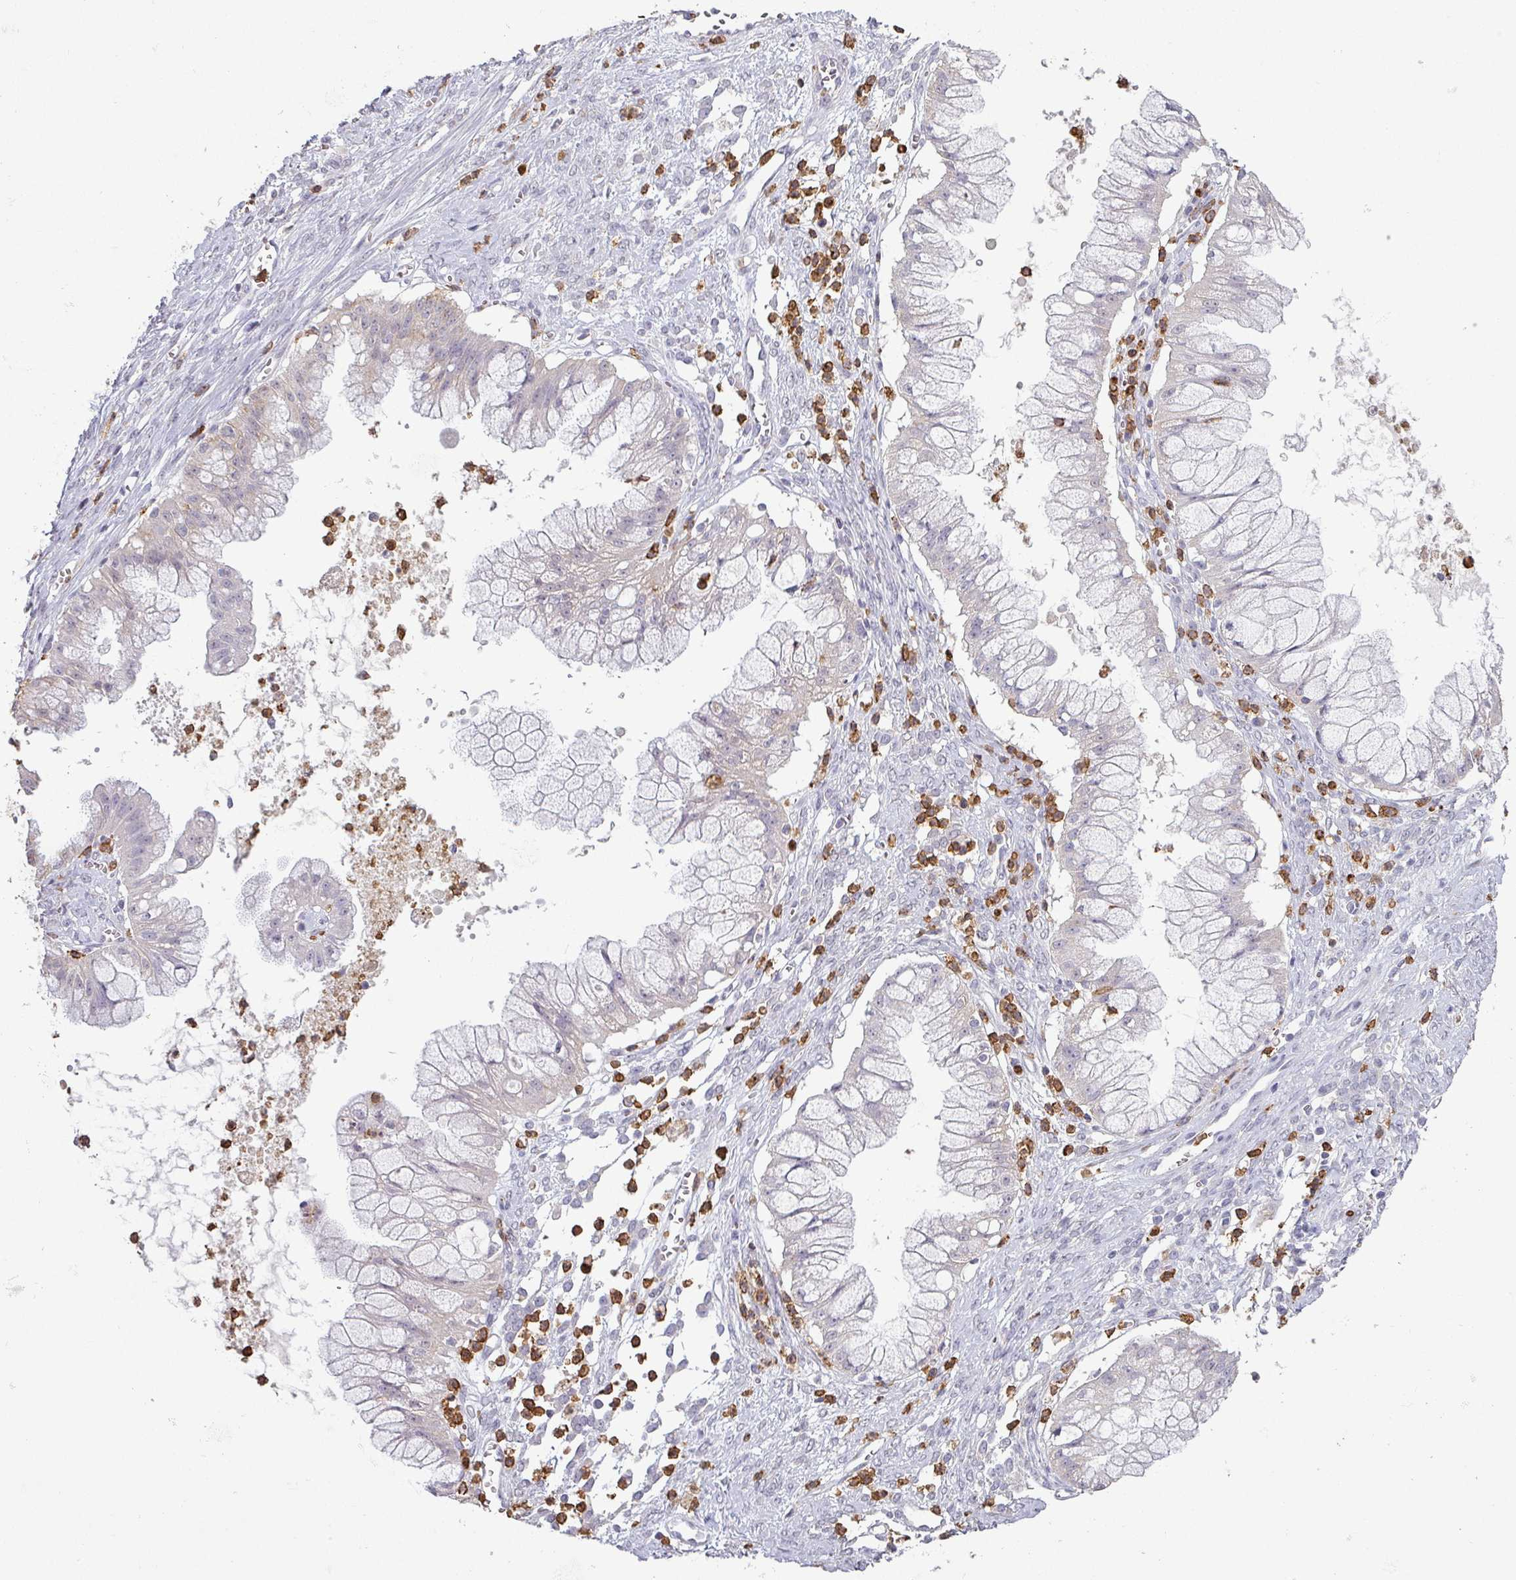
{"staining": {"intensity": "weak", "quantity": "25%-75%", "location": "cytoplasmic/membranous"}, "tissue": "ovarian cancer", "cell_type": "Tumor cells", "image_type": "cancer", "snomed": [{"axis": "morphology", "description": "Cystadenocarcinoma, mucinous, NOS"}, {"axis": "topography", "description": "Ovary"}], "caption": "A low amount of weak cytoplasmic/membranous staining is seen in approximately 25%-75% of tumor cells in ovarian cancer (mucinous cystadenocarcinoma) tissue.", "gene": "MAGEC3", "patient": {"sex": "female", "age": 70}}